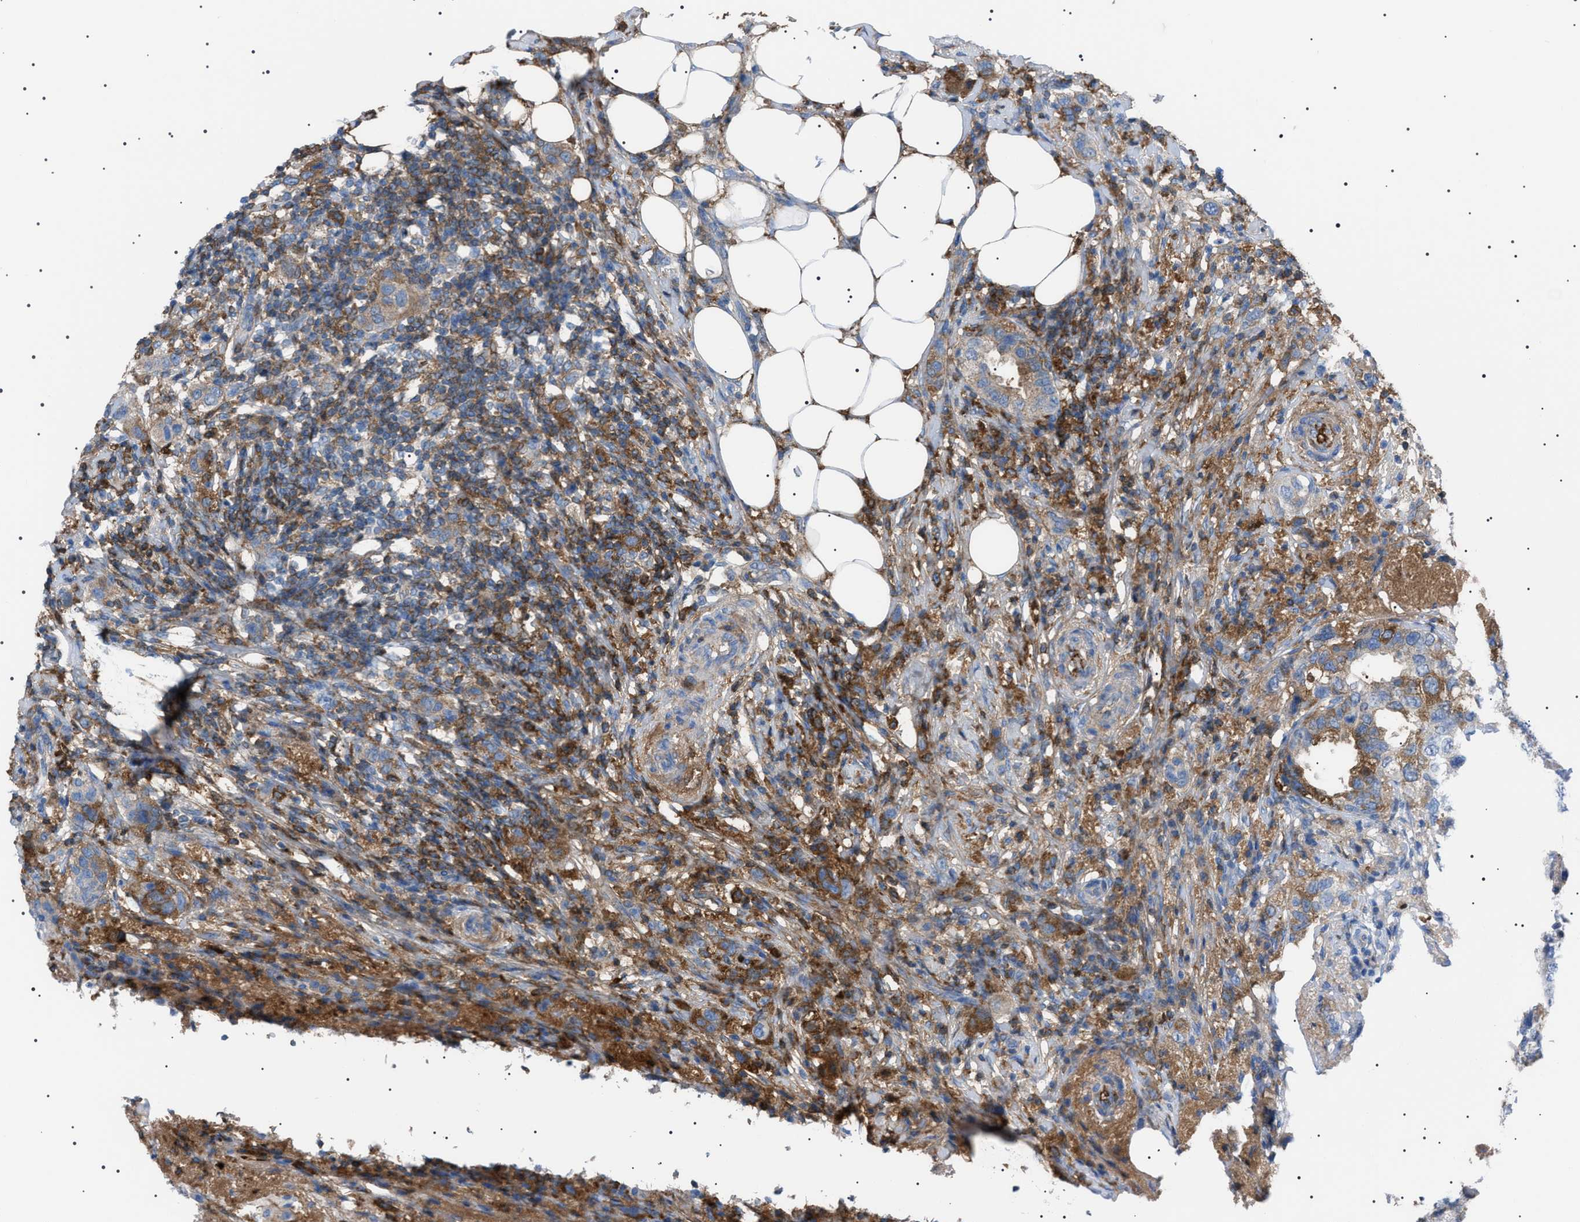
{"staining": {"intensity": "moderate", "quantity": "<25%", "location": "cytoplasmic/membranous"}, "tissue": "breast cancer", "cell_type": "Tumor cells", "image_type": "cancer", "snomed": [{"axis": "morphology", "description": "Duct carcinoma"}, {"axis": "topography", "description": "Breast"}], "caption": "Immunohistochemistry of breast cancer exhibits low levels of moderate cytoplasmic/membranous positivity in about <25% of tumor cells.", "gene": "LPA", "patient": {"sex": "female", "age": 50}}